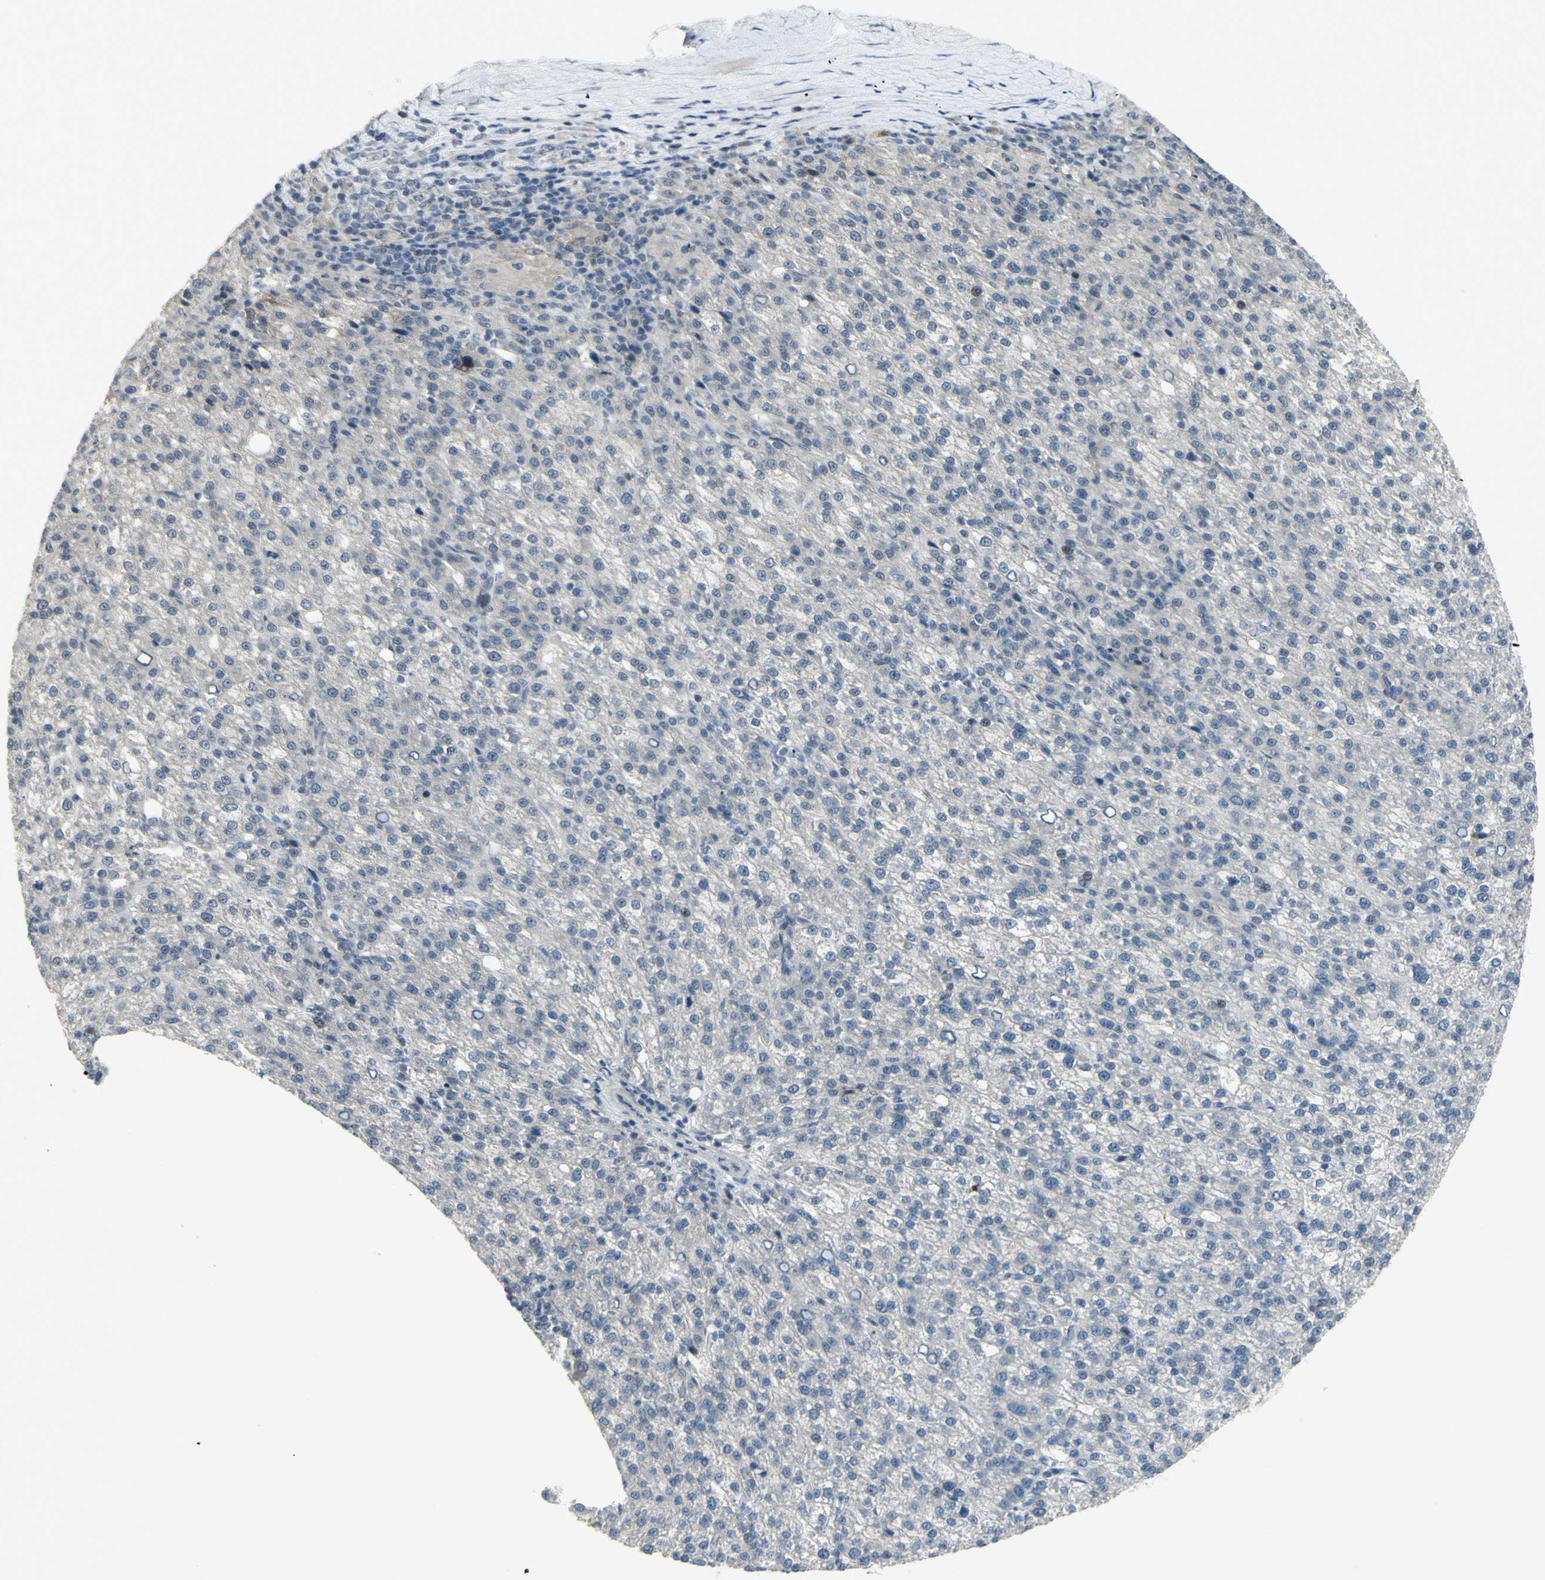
{"staining": {"intensity": "negative", "quantity": "none", "location": "none"}, "tissue": "liver cancer", "cell_type": "Tumor cells", "image_type": "cancer", "snomed": [{"axis": "morphology", "description": "Carcinoma, Hepatocellular, NOS"}, {"axis": "topography", "description": "Liver"}], "caption": "A photomicrograph of human liver hepatocellular carcinoma is negative for staining in tumor cells. (DAB IHC visualized using brightfield microscopy, high magnification).", "gene": "ETNK1", "patient": {"sex": "female", "age": 58}}